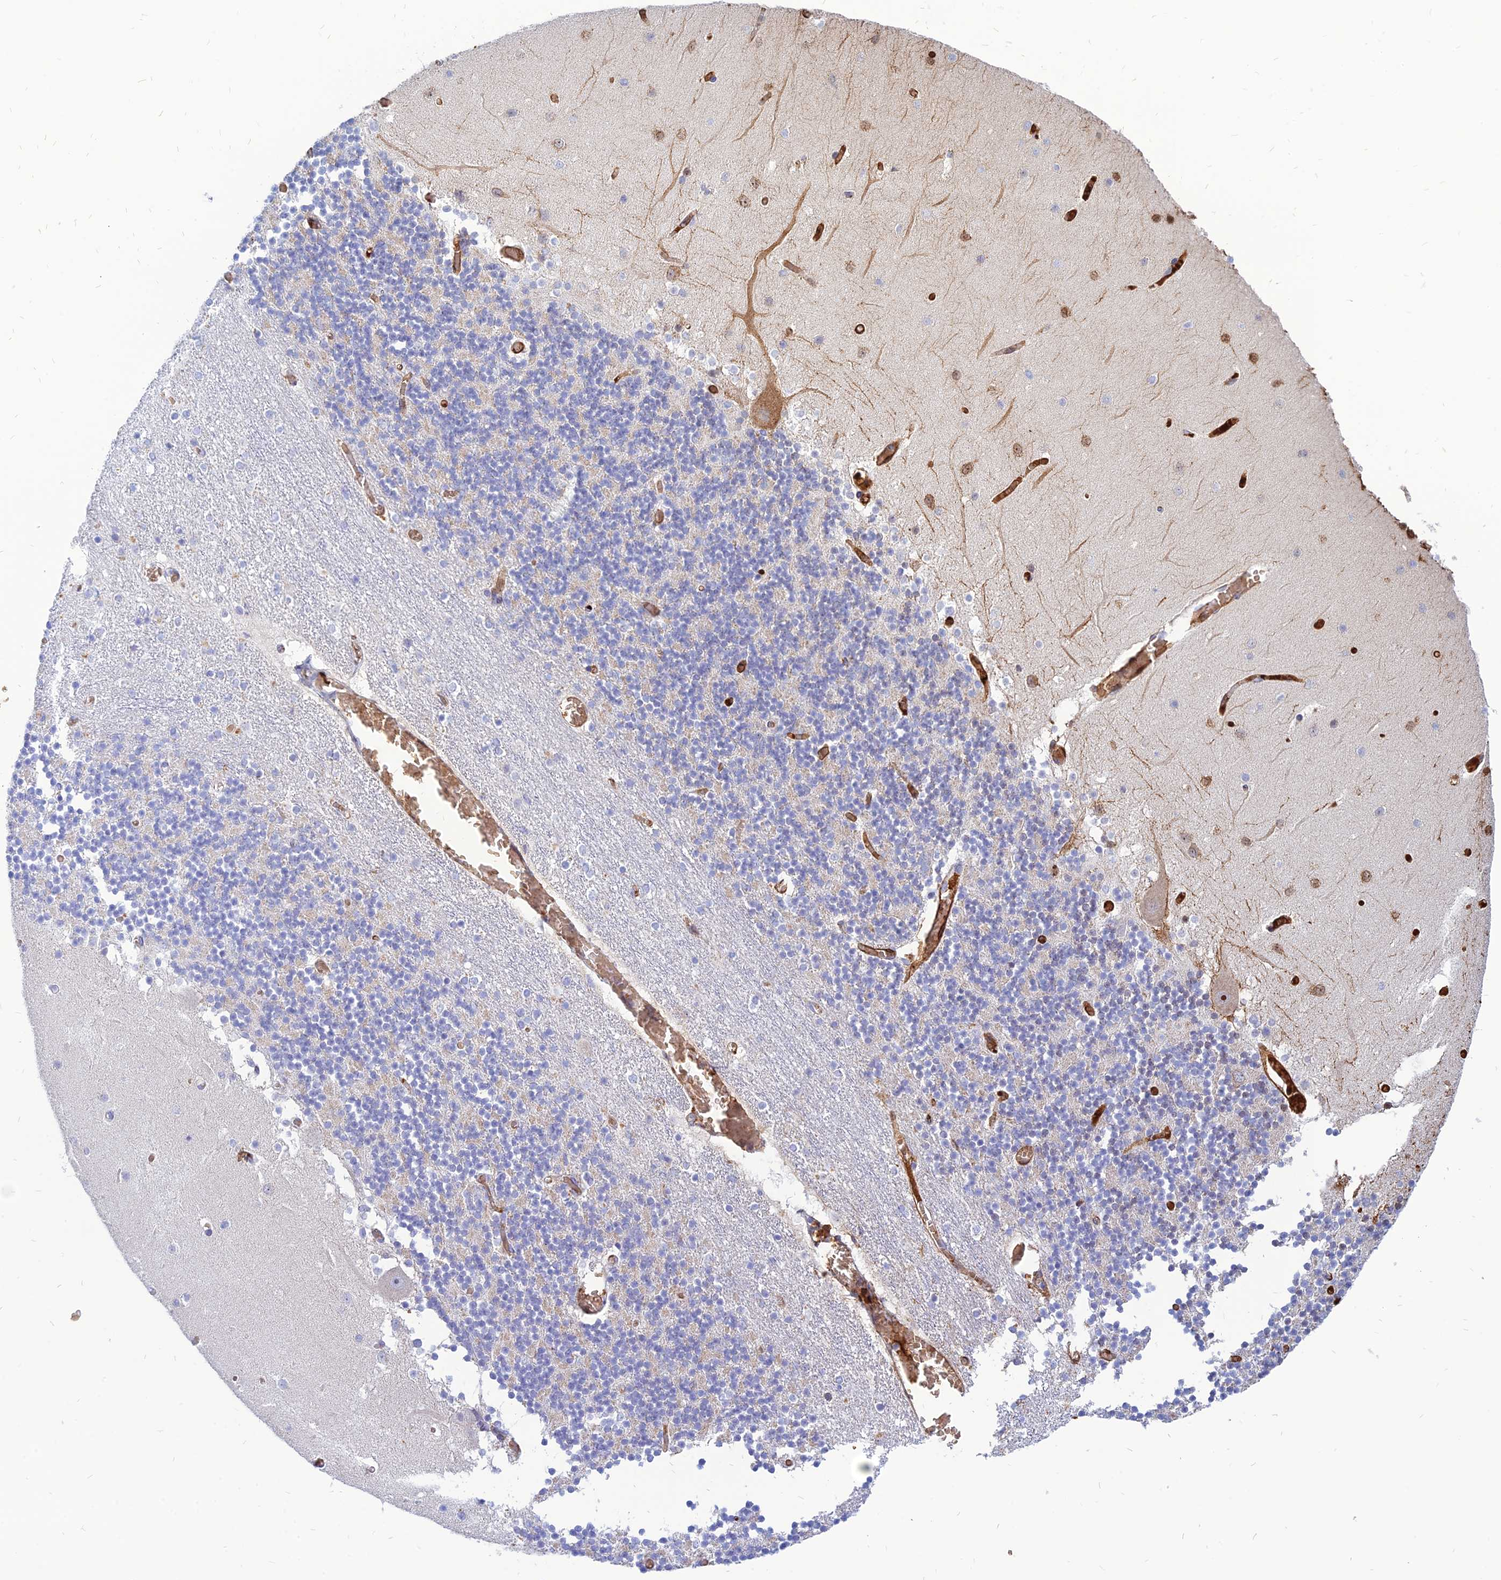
{"staining": {"intensity": "negative", "quantity": "none", "location": "none"}, "tissue": "cerebellum", "cell_type": "Cells in granular layer", "image_type": "normal", "snomed": [{"axis": "morphology", "description": "Normal tissue, NOS"}, {"axis": "topography", "description": "Cerebellum"}], "caption": "Cells in granular layer are negative for brown protein staining in normal cerebellum. (Stains: DAB IHC with hematoxylin counter stain, Microscopy: brightfield microscopy at high magnification).", "gene": "HHAT", "patient": {"sex": "female", "age": 28}}